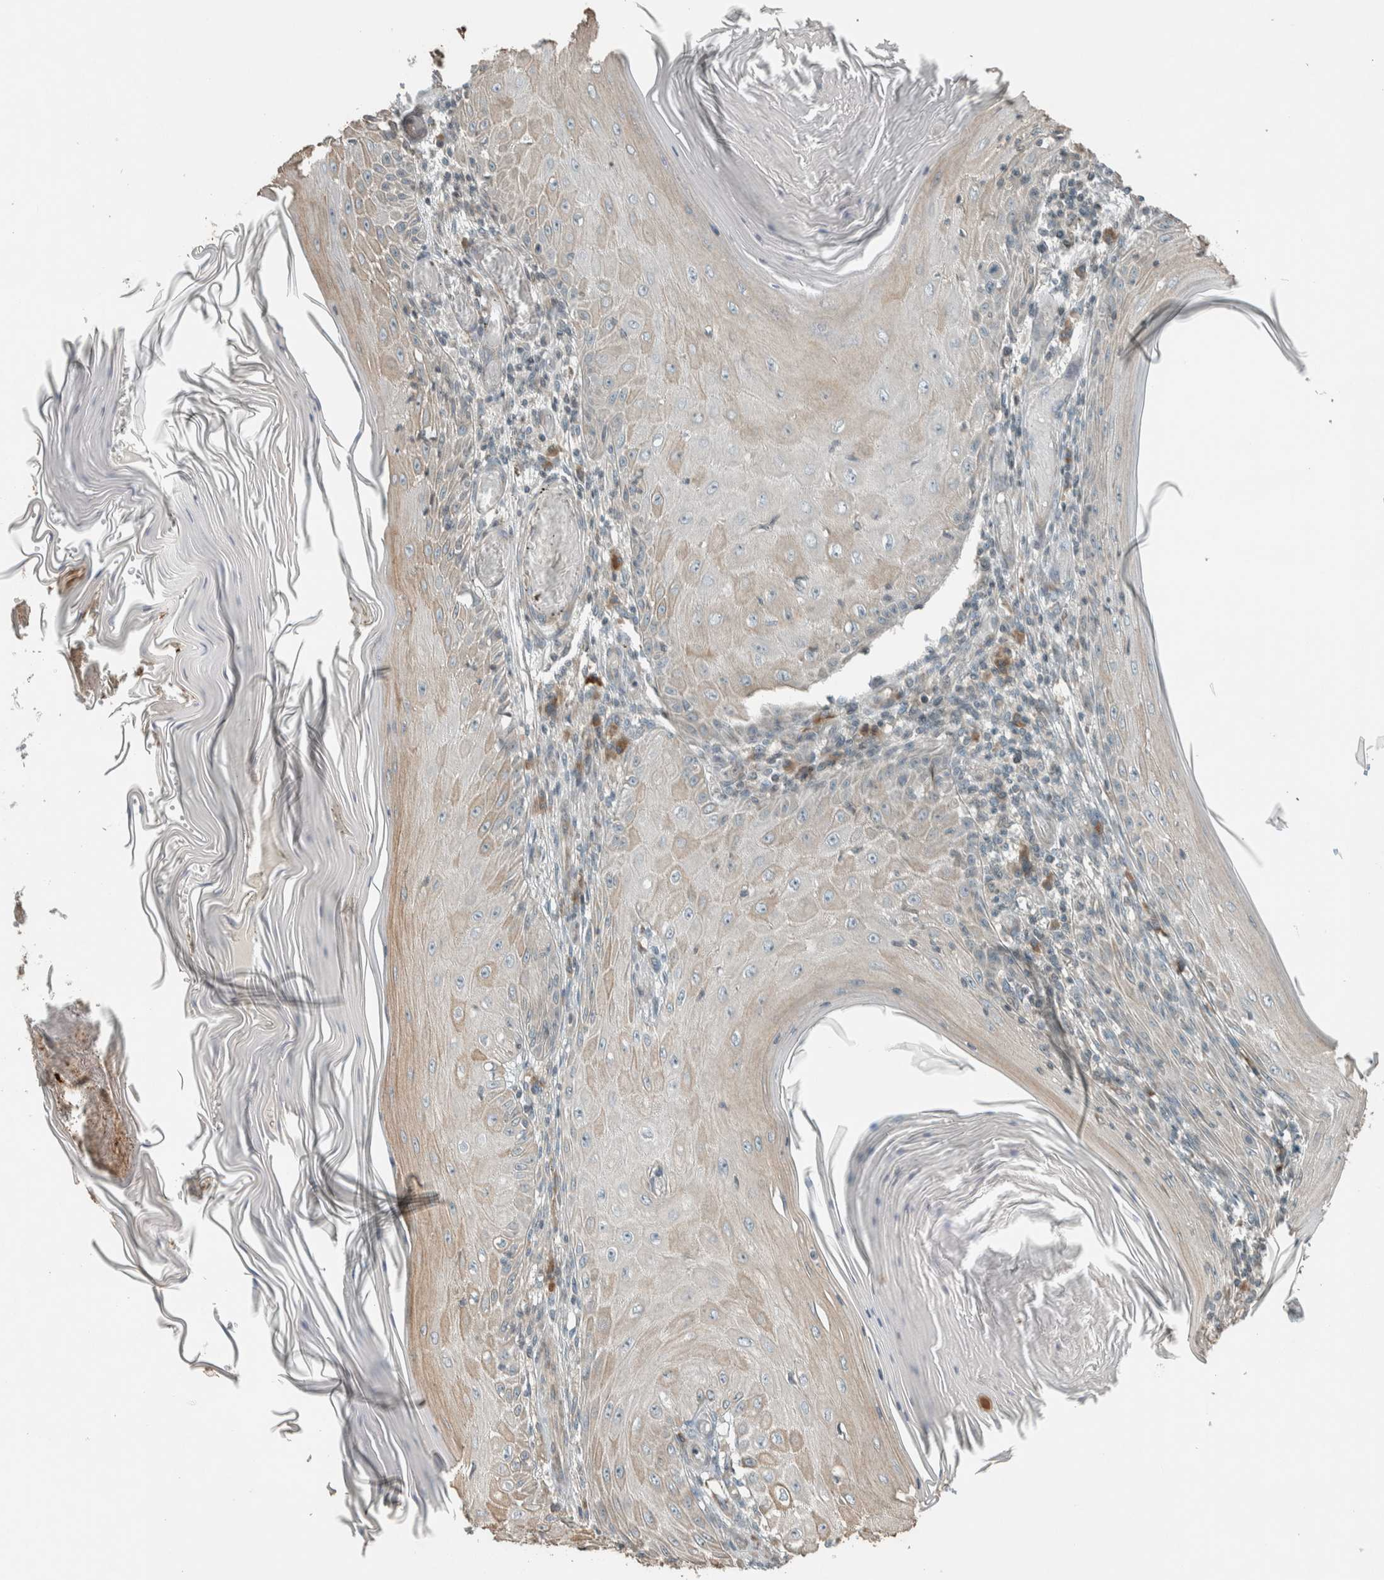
{"staining": {"intensity": "weak", "quantity": "<25%", "location": "cytoplasmic/membranous"}, "tissue": "skin cancer", "cell_type": "Tumor cells", "image_type": "cancer", "snomed": [{"axis": "morphology", "description": "Squamous cell carcinoma, NOS"}, {"axis": "topography", "description": "Skin"}], "caption": "This is an immunohistochemistry histopathology image of human skin squamous cell carcinoma. There is no staining in tumor cells.", "gene": "SEL1L", "patient": {"sex": "female", "age": 73}}